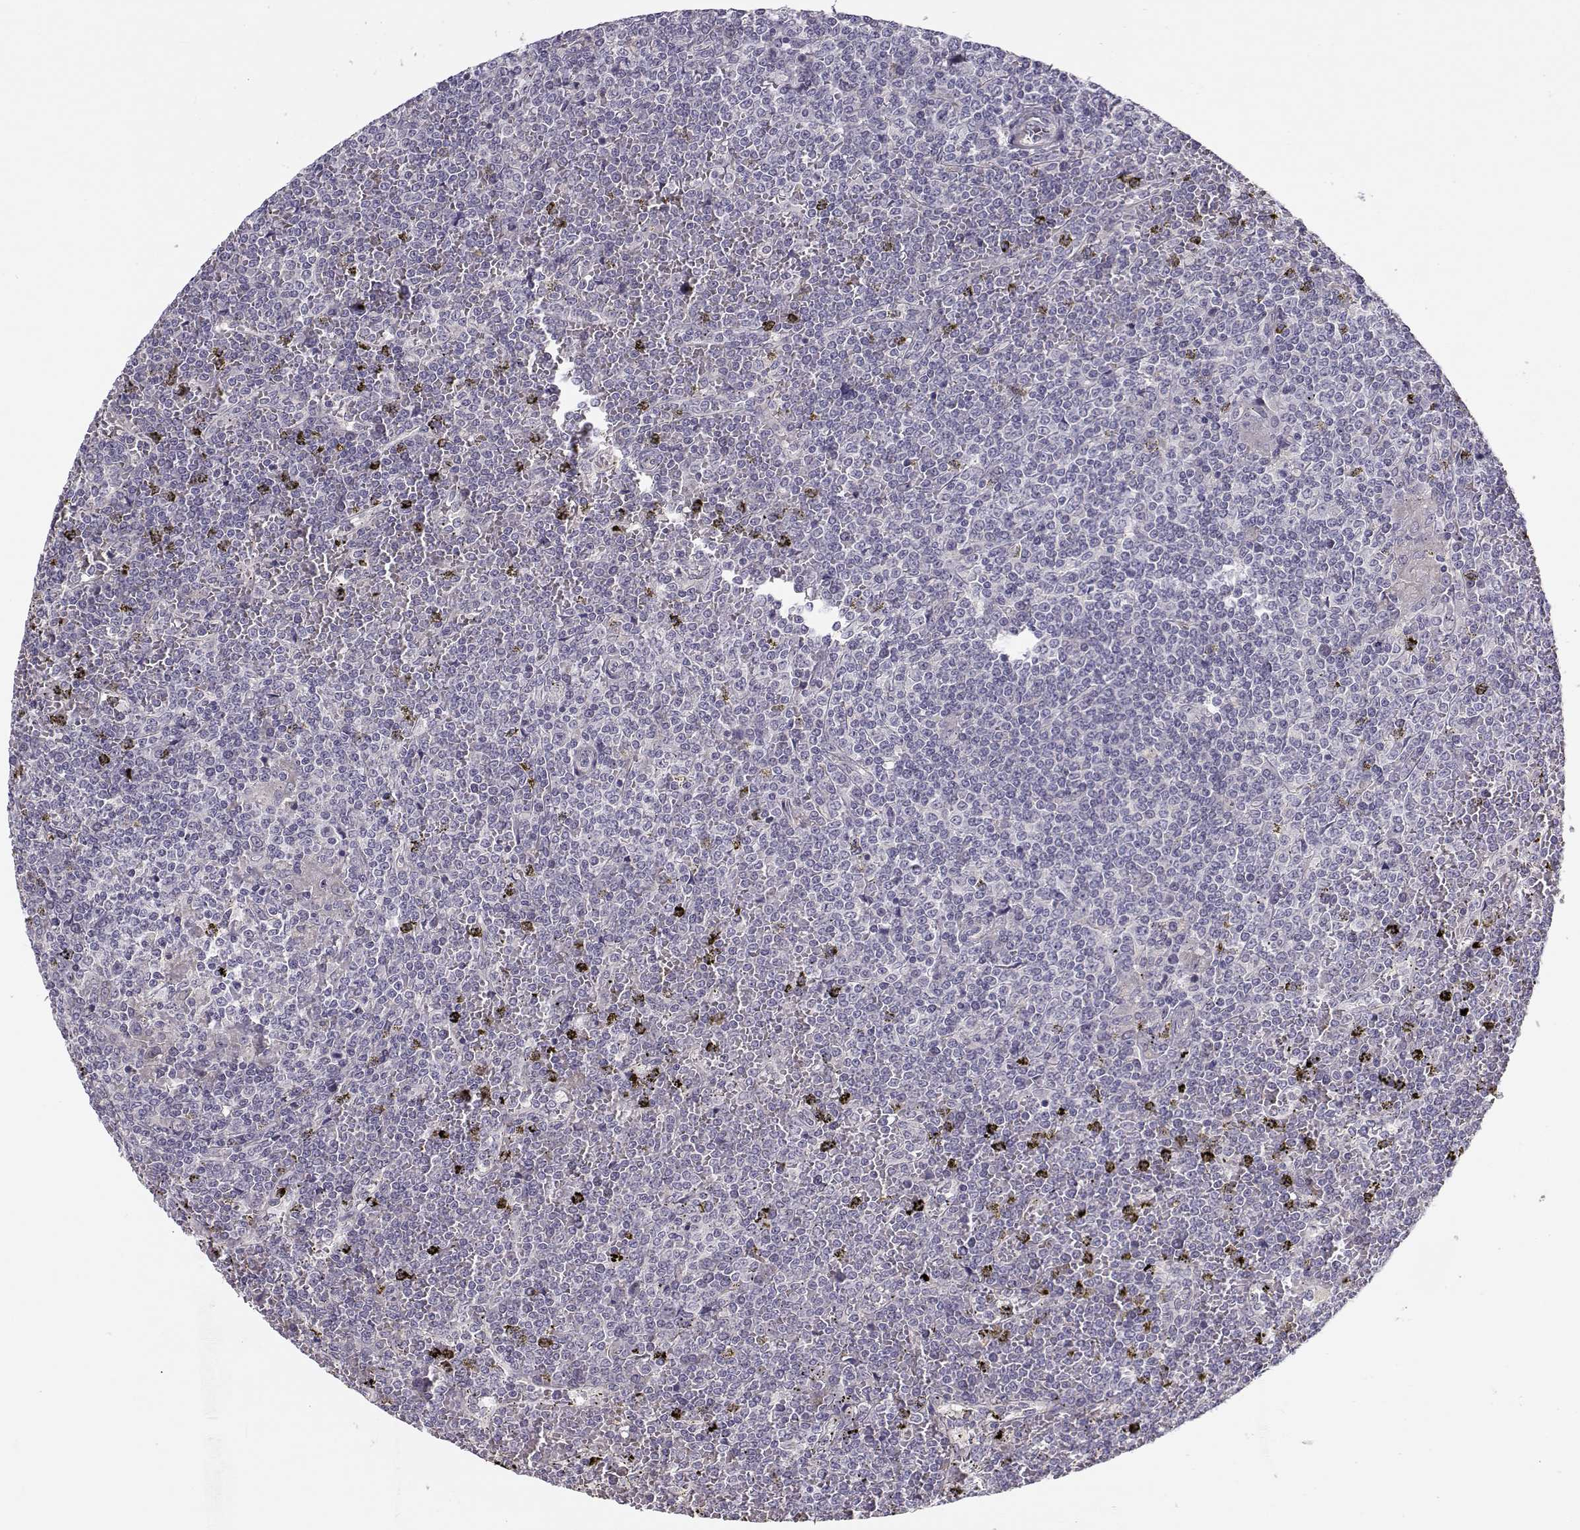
{"staining": {"intensity": "negative", "quantity": "none", "location": "none"}, "tissue": "lymphoma", "cell_type": "Tumor cells", "image_type": "cancer", "snomed": [{"axis": "morphology", "description": "Malignant lymphoma, non-Hodgkin's type, Low grade"}, {"axis": "topography", "description": "Spleen"}], "caption": "DAB immunohistochemical staining of lymphoma exhibits no significant staining in tumor cells. (DAB (3,3'-diaminobenzidine) immunohistochemistry, high magnification).", "gene": "TMEM145", "patient": {"sex": "female", "age": 19}}